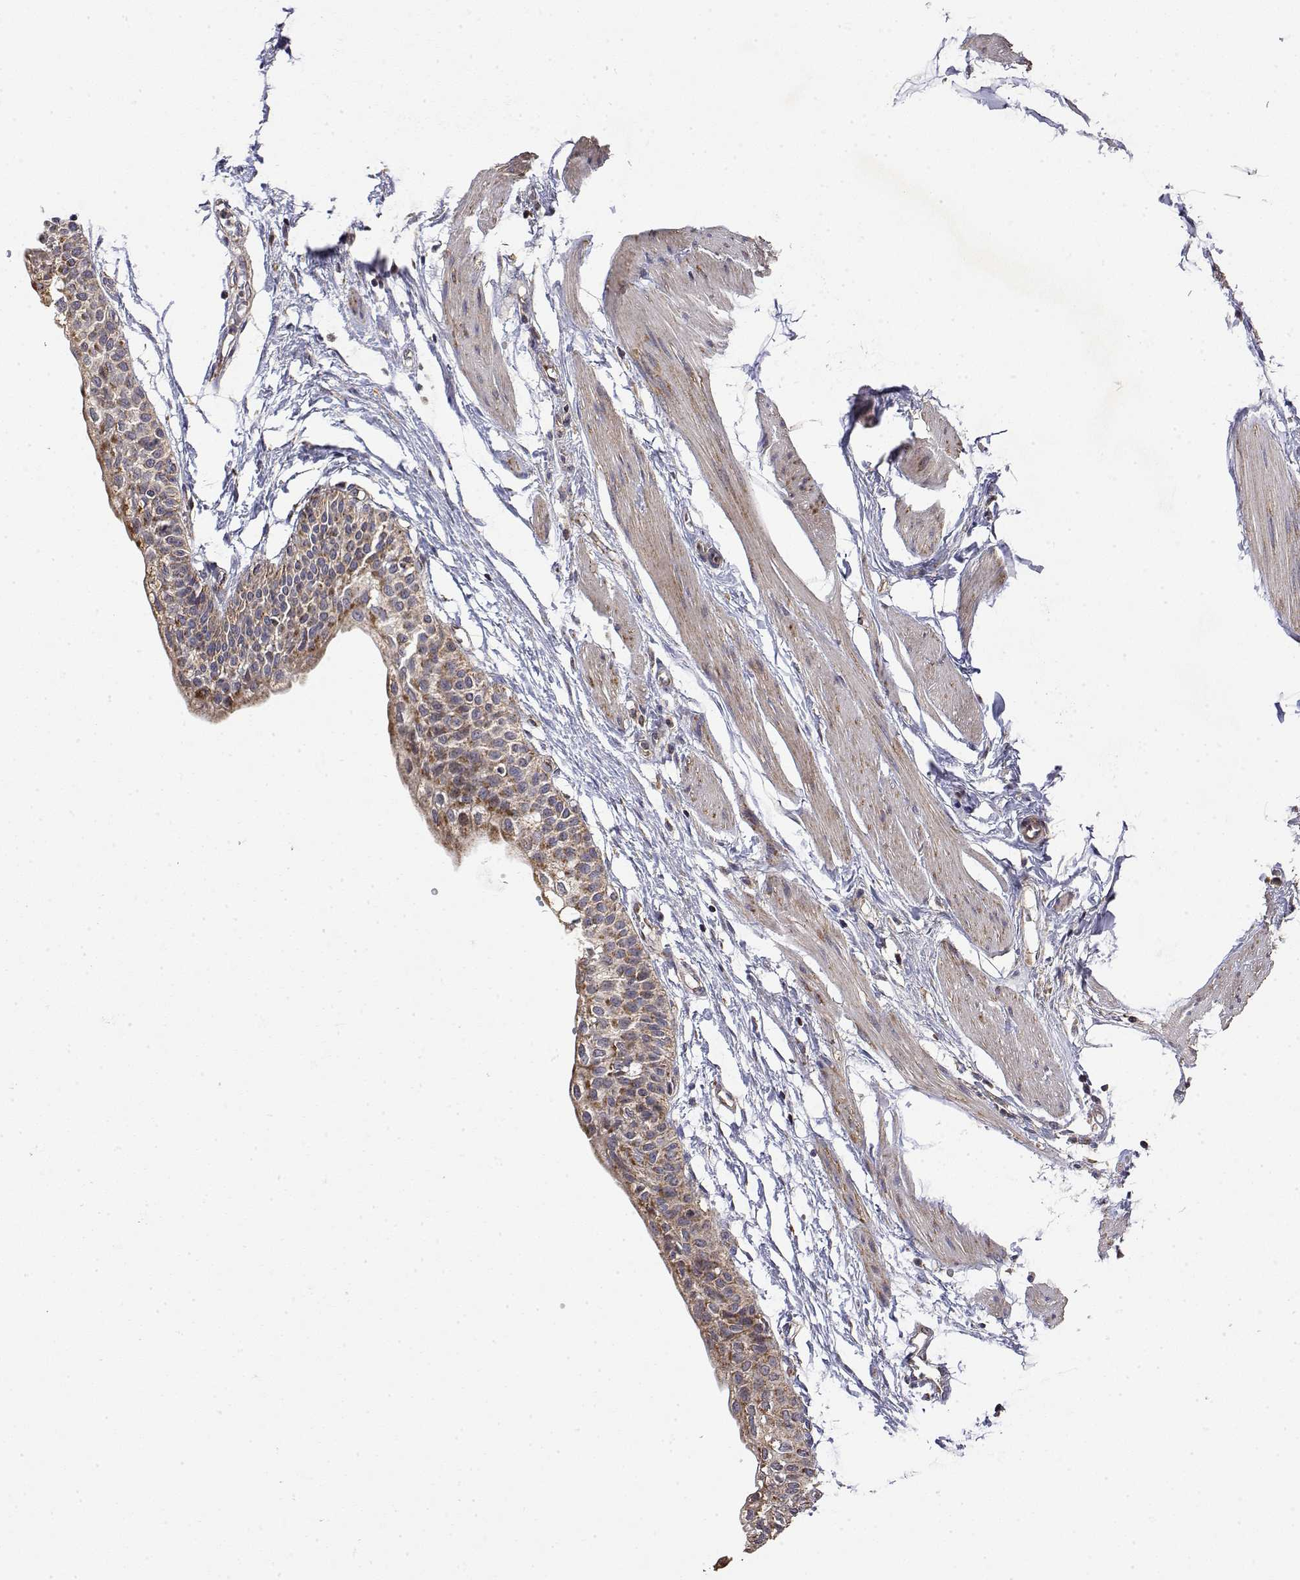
{"staining": {"intensity": "moderate", "quantity": ">75%", "location": "cytoplasmic/membranous"}, "tissue": "urinary bladder", "cell_type": "Urothelial cells", "image_type": "normal", "snomed": [{"axis": "morphology", "description": "Normal tissue, NOS"}, {"axis": "topography", "description": "Urinary bladder"}, {"axis": "topography", "description": "Peripheral nerve tissue"}], "caption": "The photomicrograph reveals a brown stain indicating the presence of a protein in the cytoplasmic/membranous of urothelial cells in urinary bladder. The protein of interest is shown in brown color, while the nuclei are stained blue.", "gene": "GADD45GIP1", "patient": {"sex": "male", "age": 55}}